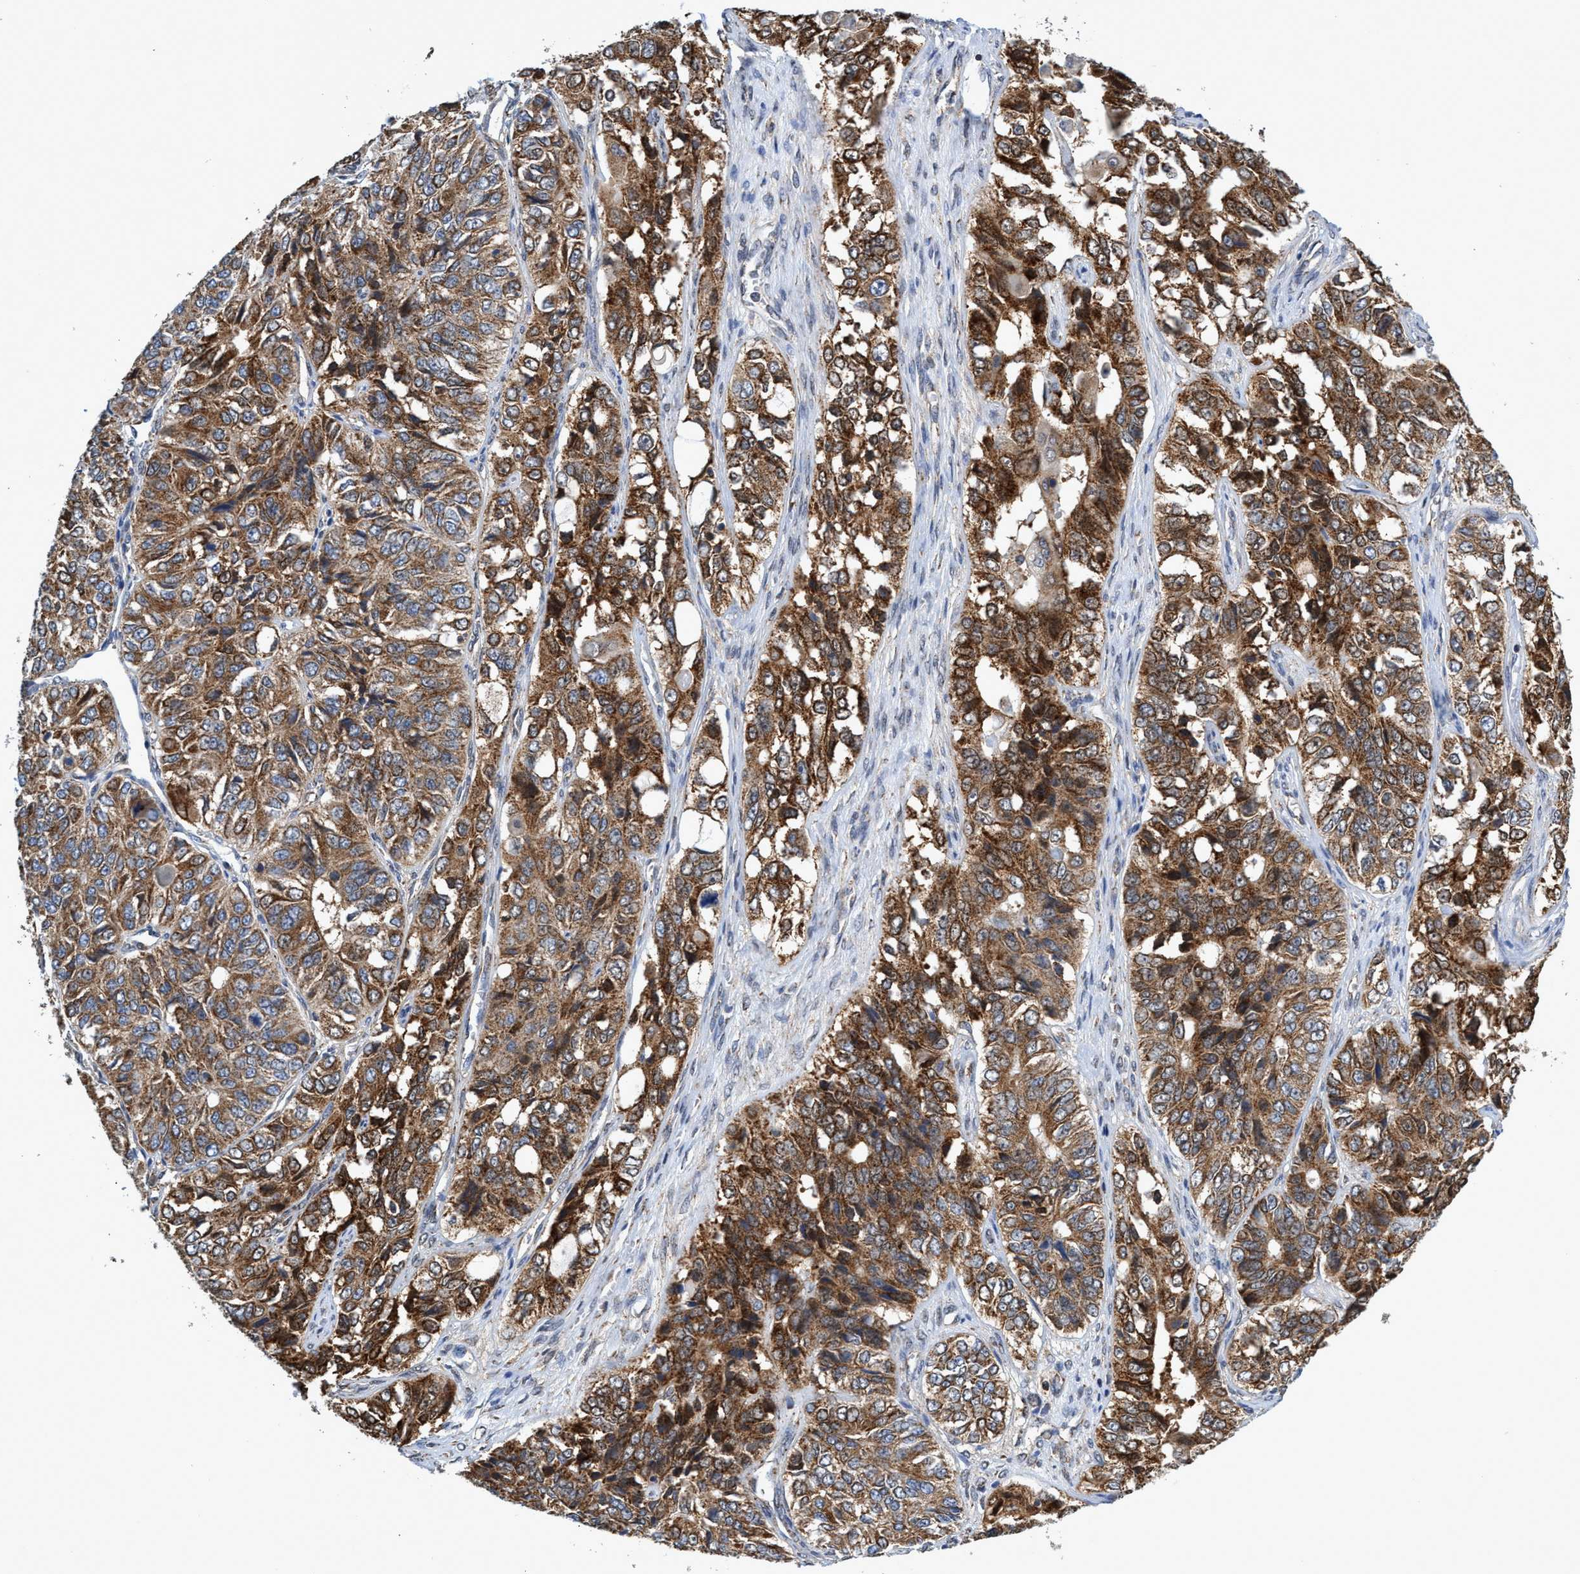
{"staining": {"intensity": "strong", "quantity": ">75%", "location": "cytoplasmic/membranous"}, "tissue": "ovarian cancer", "cell_type": "Tumor cells", "image_type": "cancer", "snomed": [{"axis": "morphology", "description": "Carcinoma, endometroid"}, {"axis": "topography", "description": "Ovary"}], "caption": "Immunohistochemistry micrograph of human ovarian endometroid carcinoma stained for a protein (brown), which reveals high levels of strong cytoplasmic/membranous expression in about >75% of tumor cells.", "gene": "CRYZ", "patient": {"sex": "female", "age": 51}}